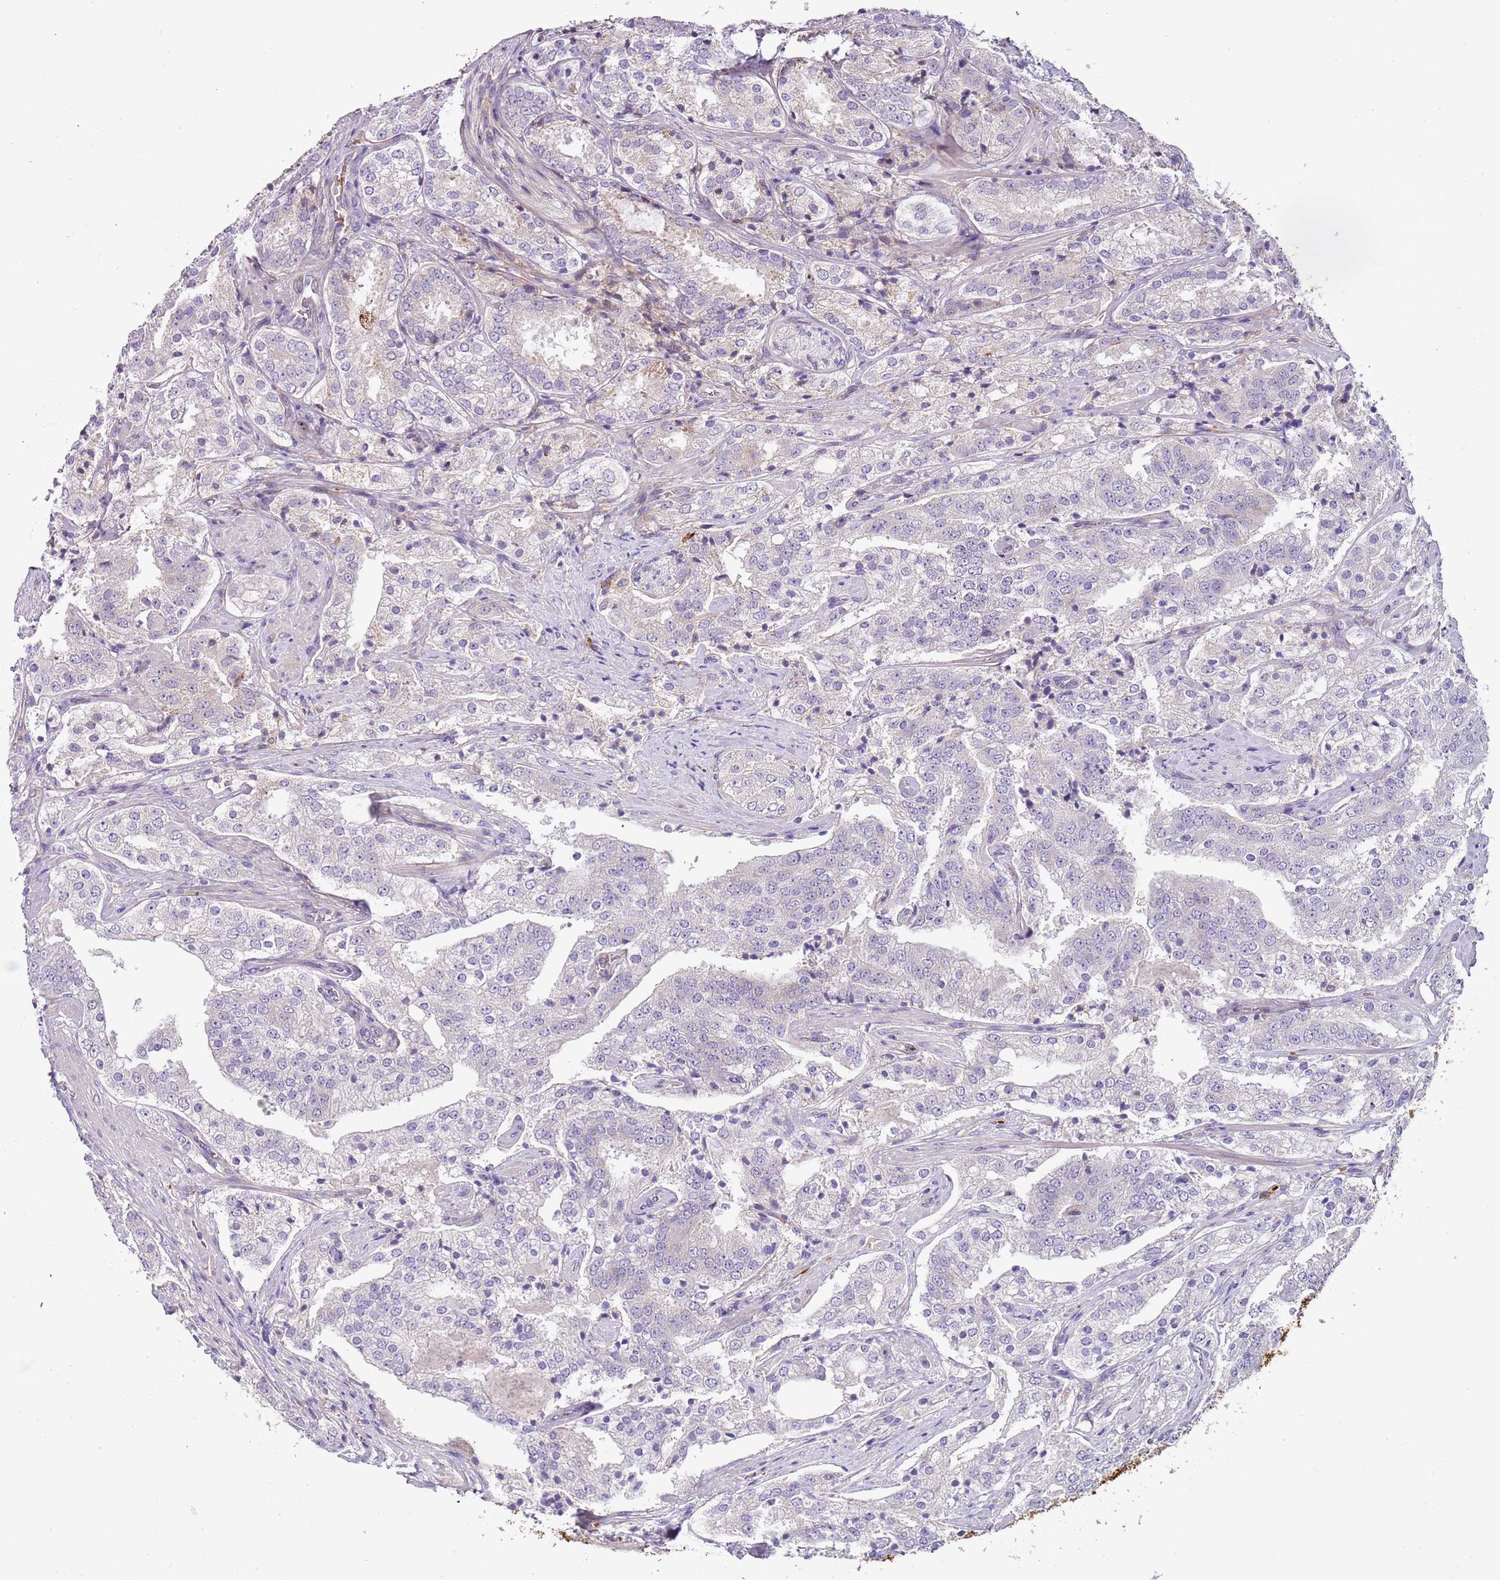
{"staining": {"intensity": "negative", "quantity": "none", "location": "none"}, "tissue": "prostate cancer", "cell_type": "Tumor cells", "image_type": "cancer", "snomed": [{"axis": "morphology", "description": "Adenocarcinoma, High grade"}, {"axis": "topography", "description": "Prostate"}], "caption": "Tumor cells are negative for brown protein staining in prostate cancer.", "gene": "VWCE", "patient": {"sex": "male", "age": 63}}